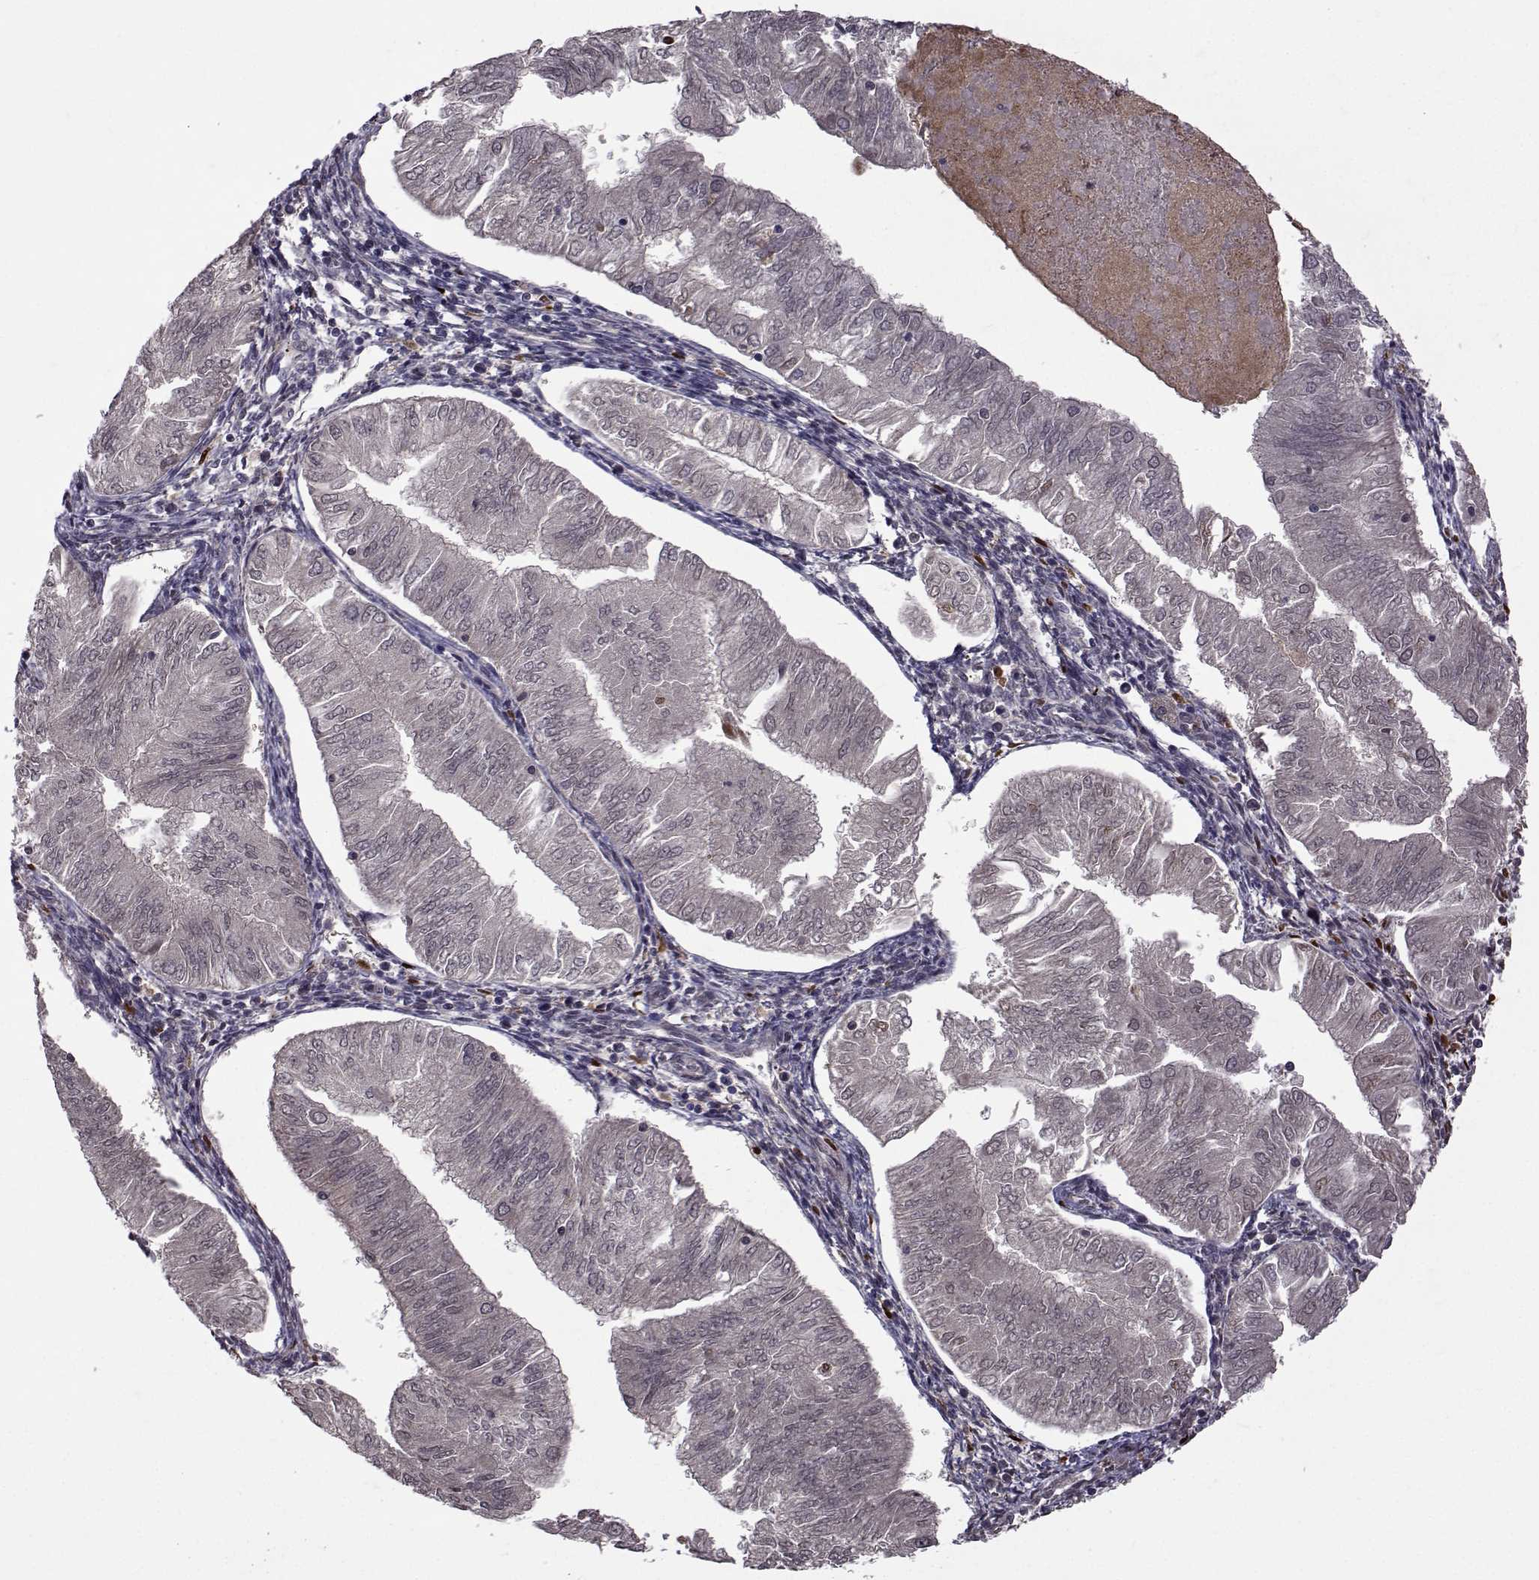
{"staining": {"intensity": "negative", "quantity": "none", "location": "none"}, "tissue": "endometrial cancer", "cell_type": "Tumor cells", "image_type": "cancer", "snomed": [{"axis": "morphology", "description": "Adenocarcinoma, NOS"}, {"axis": "topography", "description": "Endometrium"}], "caption": "DAB (3,3'-diaminobenzidine) immunohistochemical staining of human adenocarcinoma (endometrial) displays no significant staining in tumor cells.", "gene": "TNFRSF11B", "patient": {"sex": "female", "age": 53}}